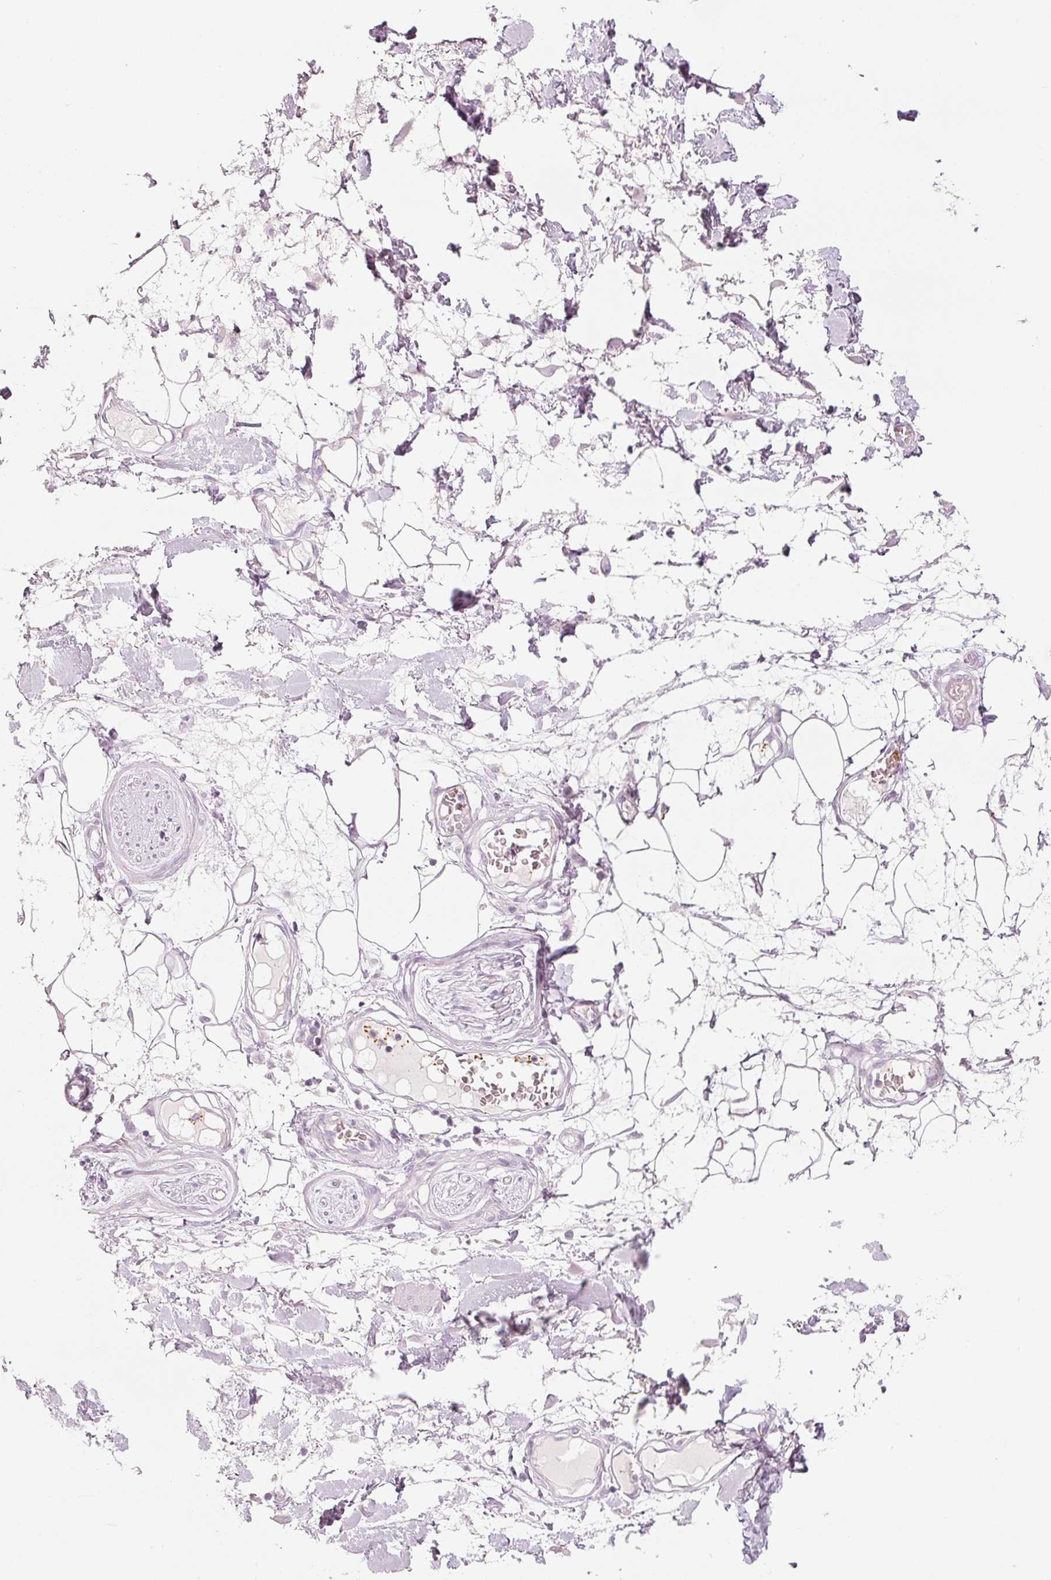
{"staining": {"intensity": "negative", "quantity": "none", "location": "none"}, "tissue": "adipose tissue", "cell_type": "Adipocytes", "image_type": "normal", "snomed": [{"axis": "morphology", "description": "Normal tissue, NOS"}, {"axis": "topography", "description": "Vulva"}, {"axis": "topography", "description": "Peripheral nerve tissue"}], "caption": "Image shows no protein expression in adipocytes of benign adipose tissue. (DAB immunohistochemistry (IHC) with hematoxylin counter stain).", "gene": "LECT2", "patient": {"sex": "female", "age": 68}}